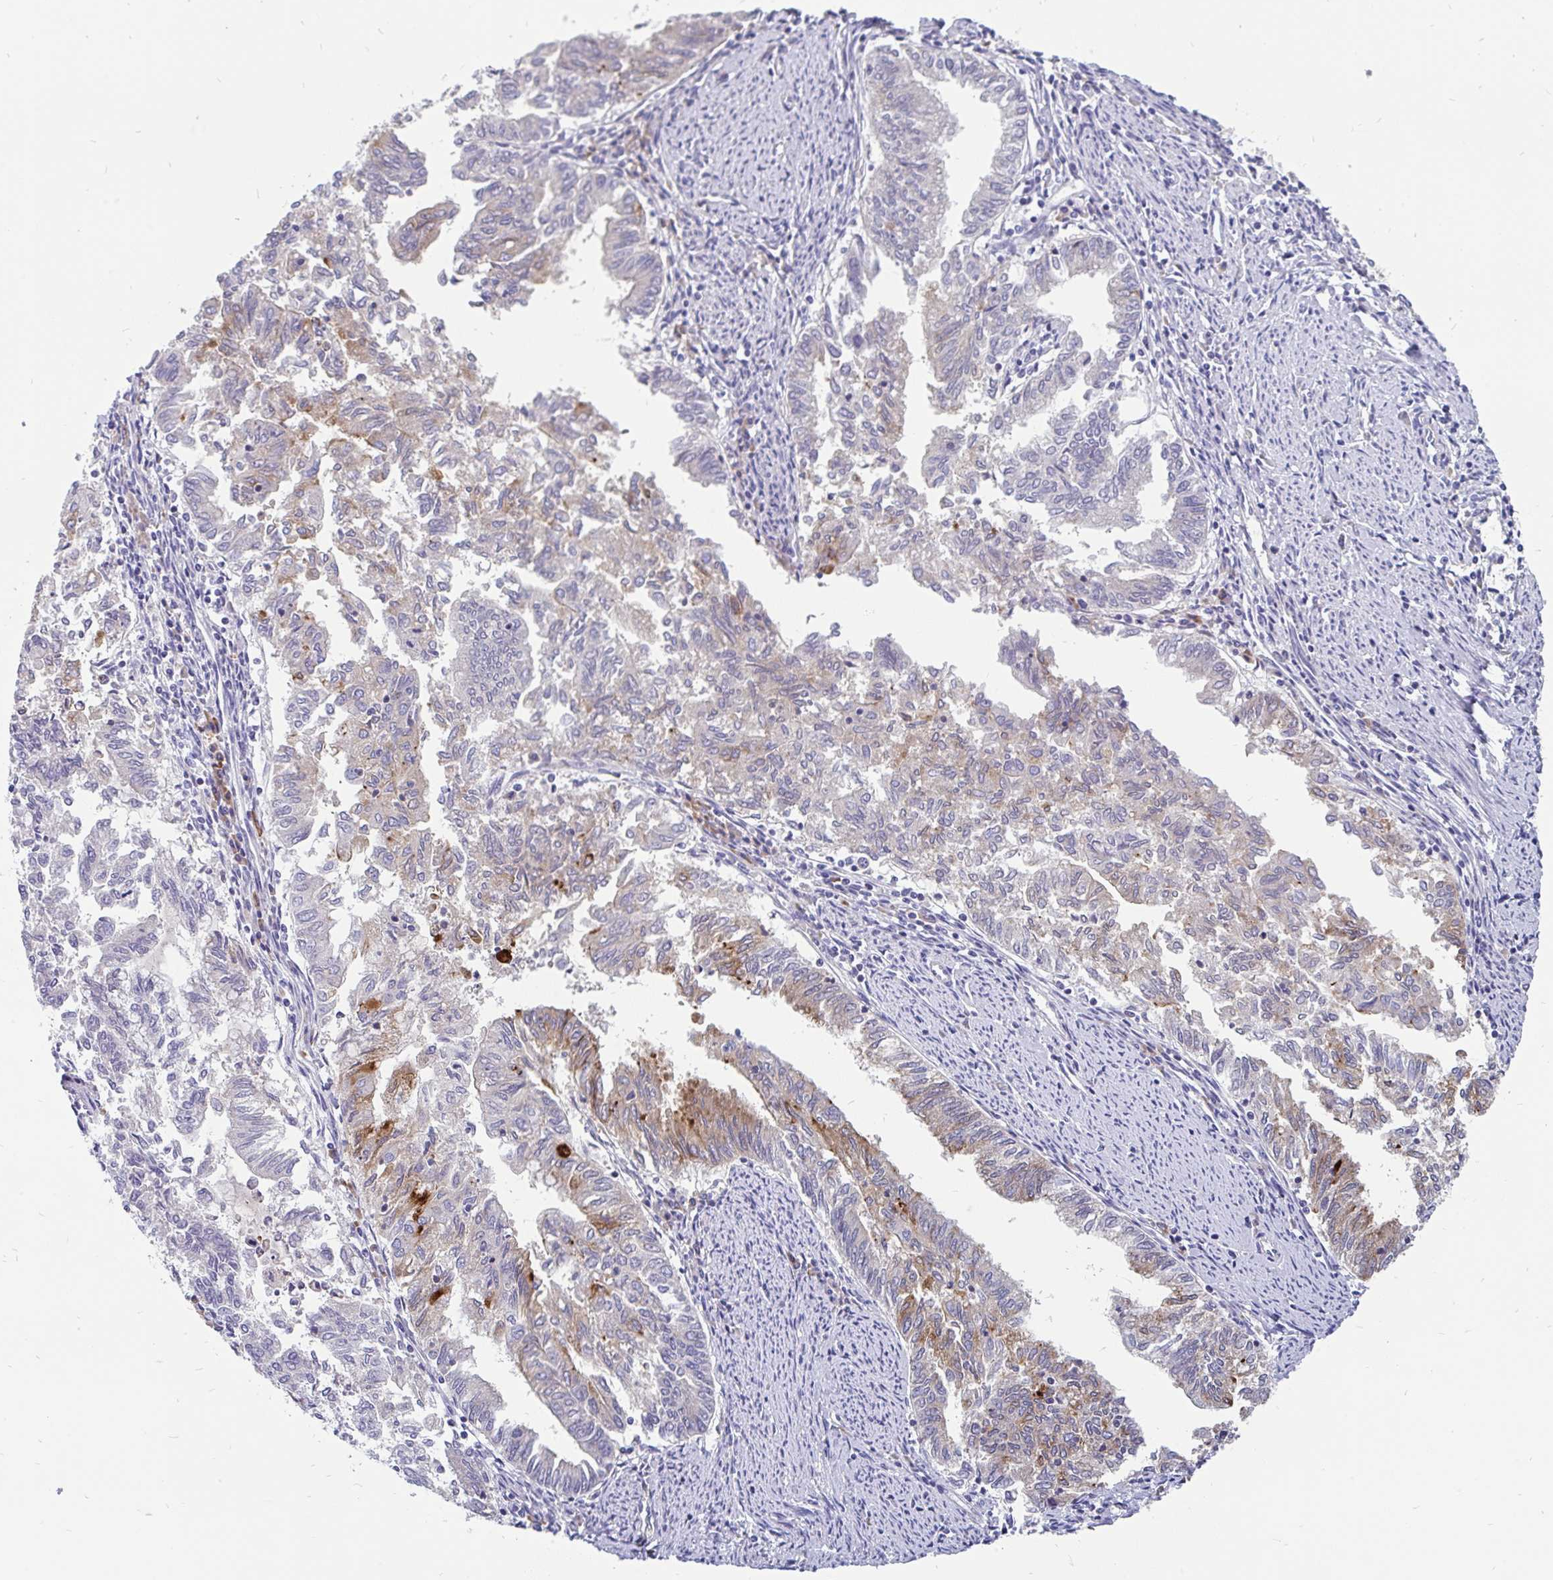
{"staining": {"intensity": "moderate", "quantity": "<25%", "location": "cytoplasmic/membranous"}, "tissue": "endometrial cancer", "cell_type": "Tumor cells", "image_type": "cancer", "snomed": [{"axis": "morphology", "description": "Adenocarcinoma, NOS"}, {"axis": "topography", "description": "Endometrium"}], "caption": "Moderate cytoplasmic/membranous positivity for a protein is present in about <25% of tumor cells of adenocarcinoma (endometrial) using immunohistochemistry (IHC).", "gene": "LRRC26", "patient": {"sex": "female", "age": 79}}